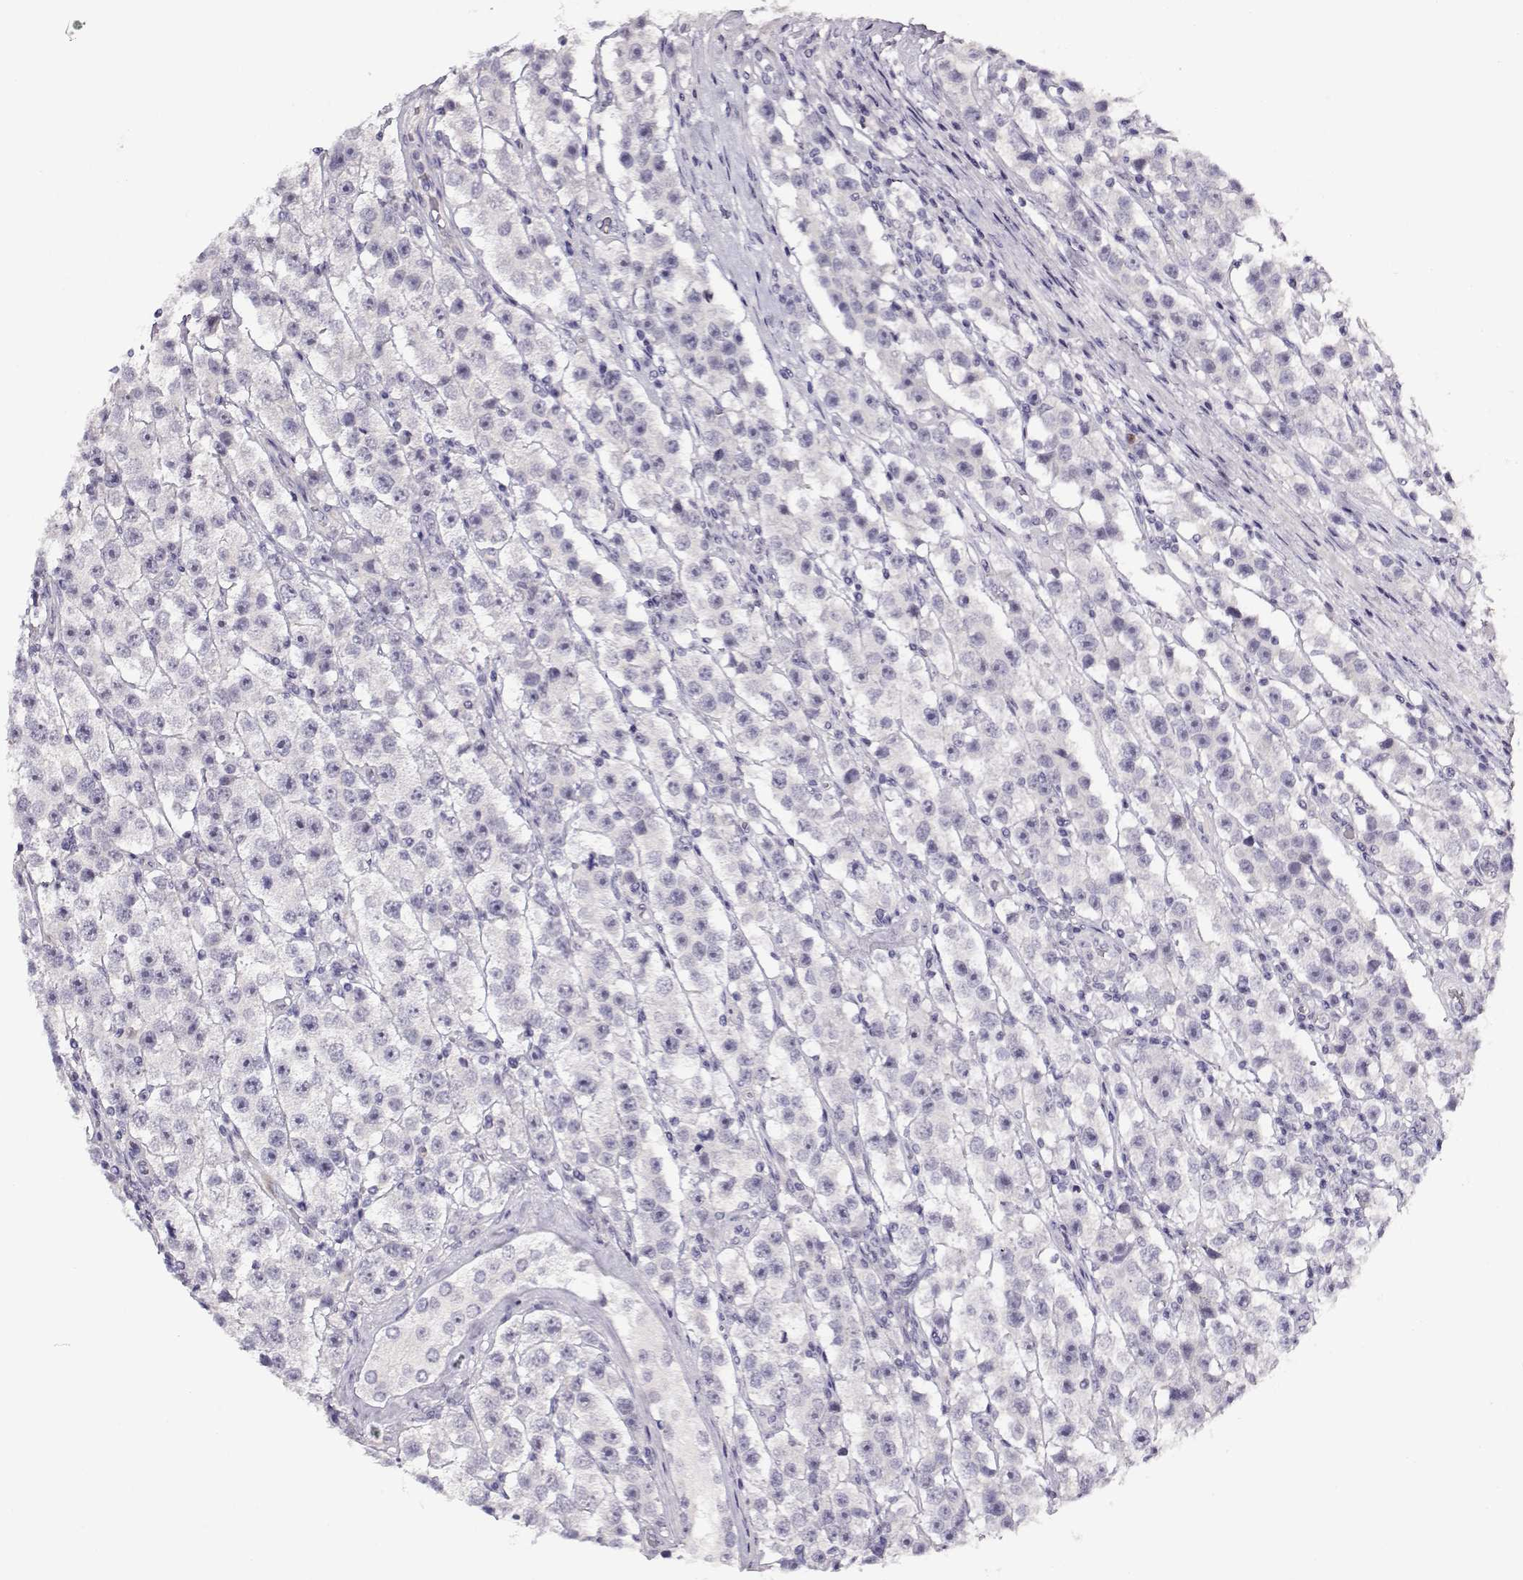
{"staining": {"intensity": "negative", "quantity": "none", "location": "none"}, "tissue": "testis cancer", "cell_type": "Tumor cells", "image_type": "cancer", "snomed": [{"axis": "morphology", "description": "Seminoma, NOS"}, {"axis": "topography", "description": "Testis"}], "caption": "Immunohistochemistry image of neoplastic tissue: seminoma (testis) stained with DAB (3,3'-diaminobenzidine) displays no significant protein positivity in tumor cells. (DAB immunohistochemistry visualized using brightfield microscopy, high magnification).", "gene": "CRX", "patient": {"sex": "male", "age": 45}}